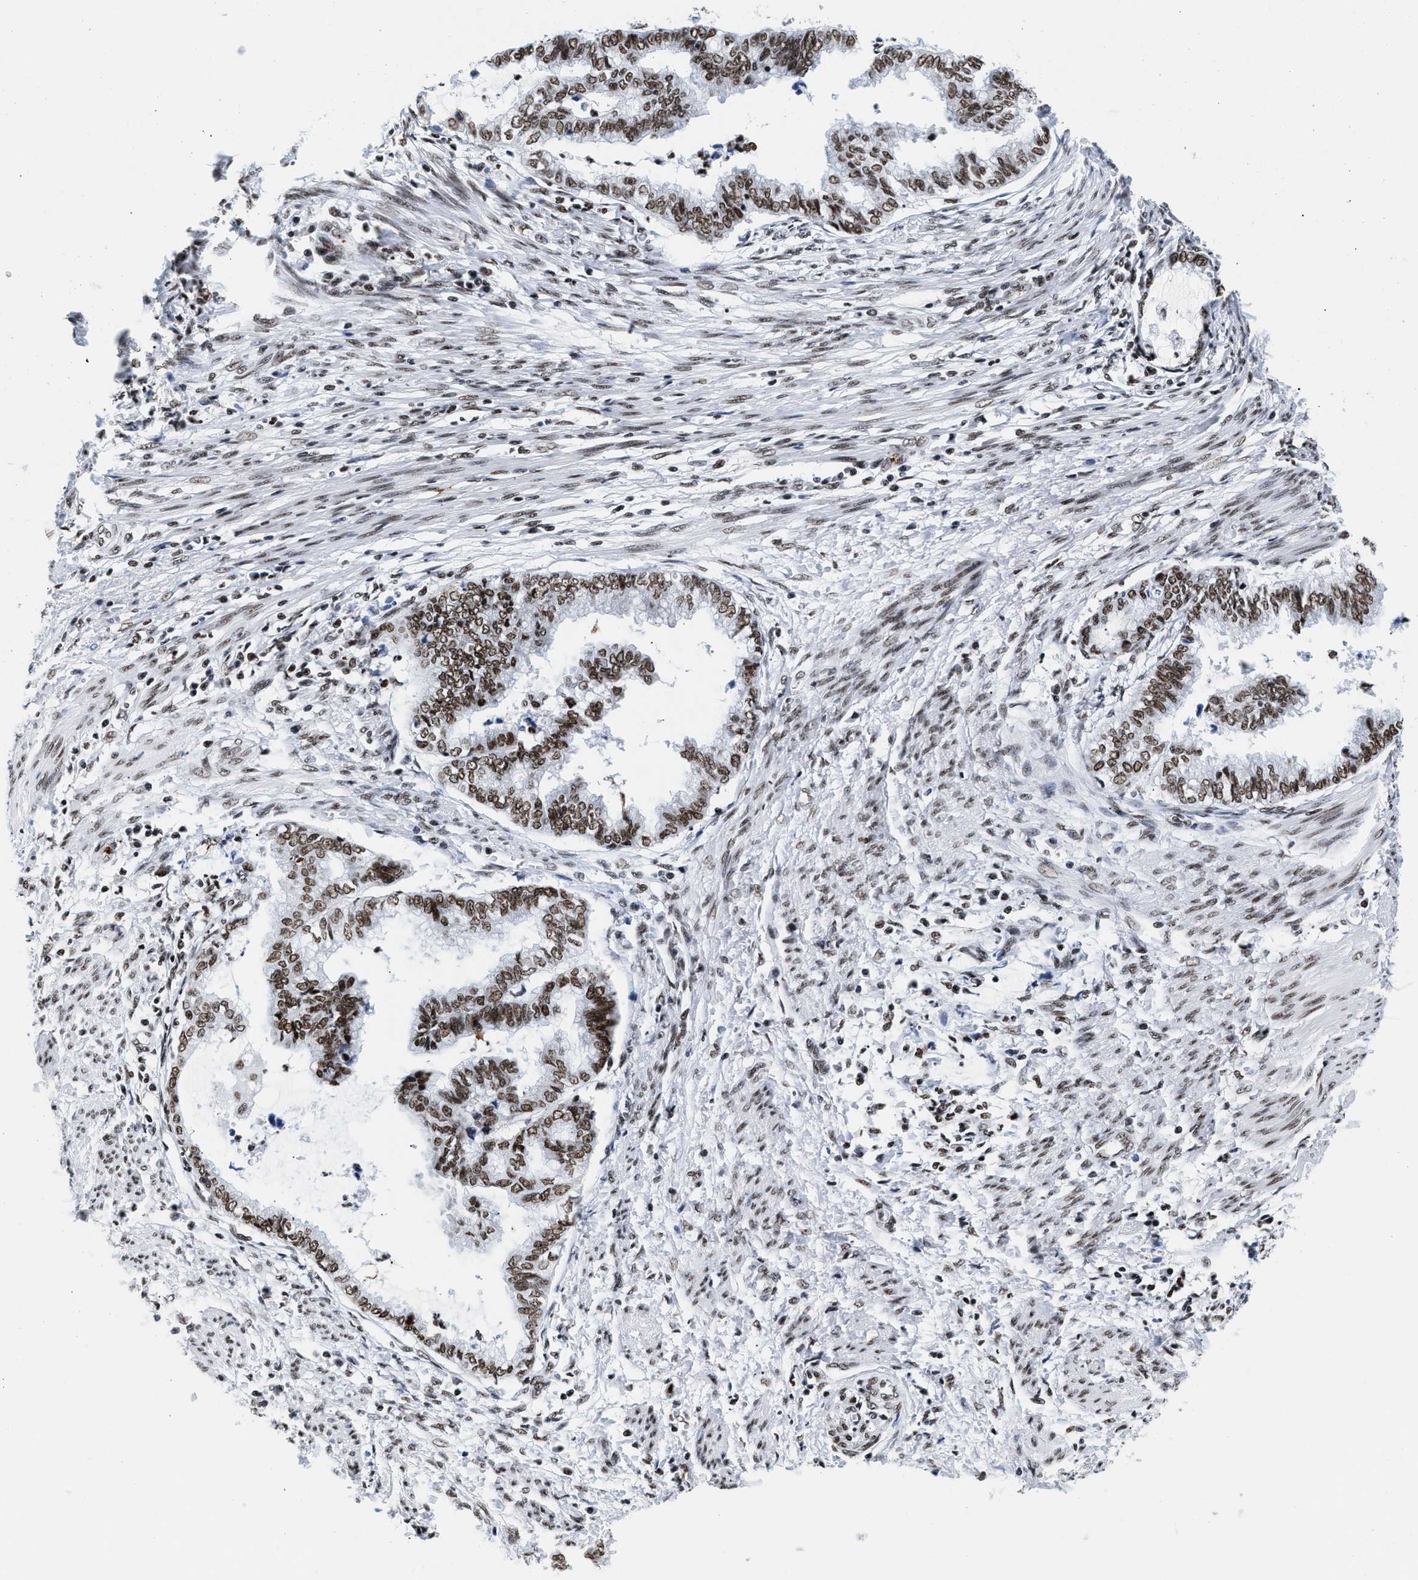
{"staining": {"intensity": "moderate", "quantity": ">75%", "location": "nuclear"}, "tissue": "endometrial cancer", "cell_type": "Tumor cells", "image_type": "cancer", "snomed": [{"axis": "morphology", "description": "Necrosis, NOS"}, {"axis": "morphology", "description": "Adenocarcinoma, NOS"}, {"axis": "topography", "description": "Endometrium"}], "caption": "Protein expression analysis of endometrial cancer (adenocarcinoma) shows moderate nuclear expression in about >75% of tumor cells.", "gene": "RAD21", "patient": {"sex": "female", "age": 79}}